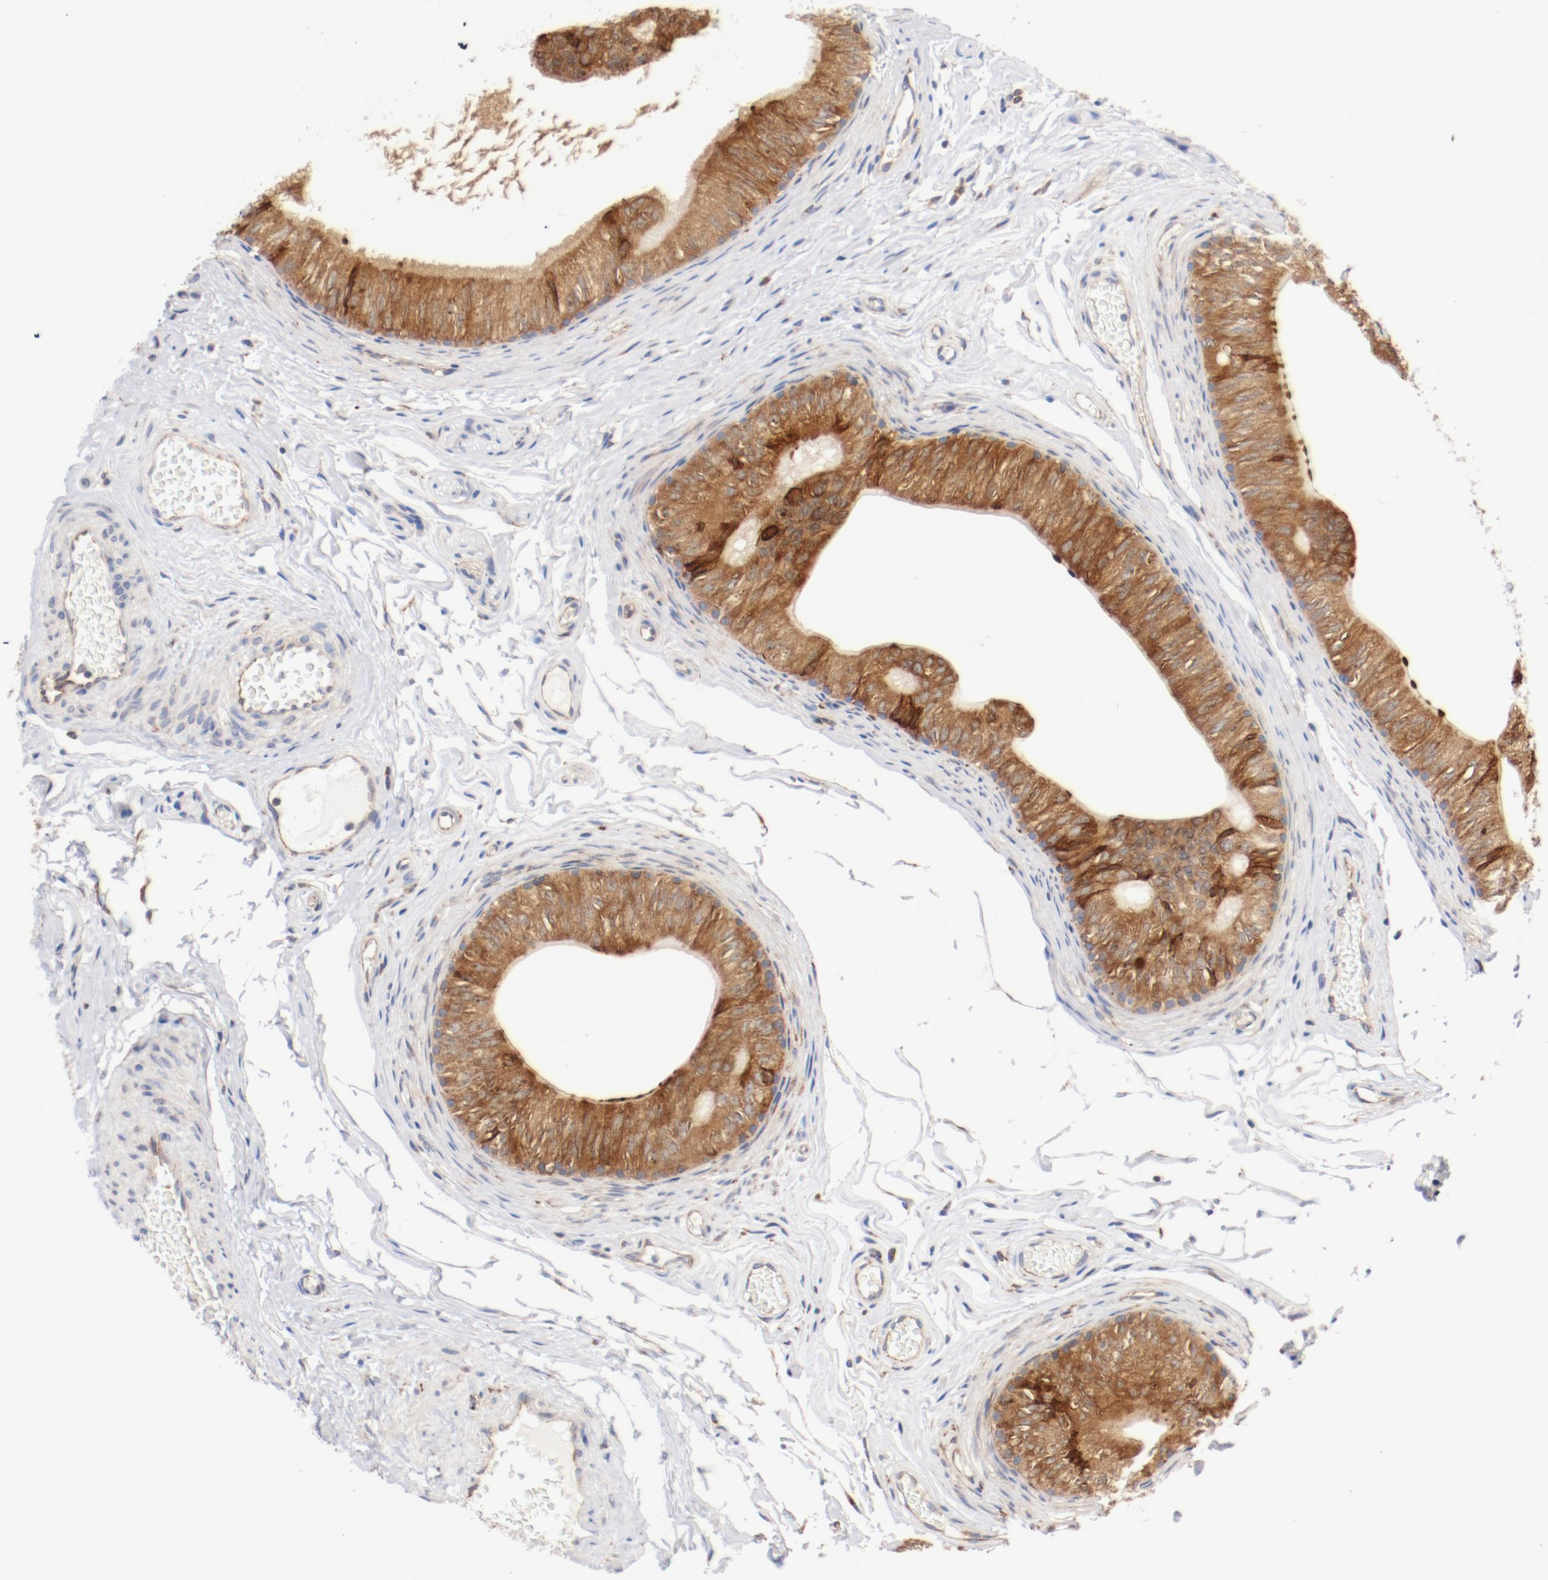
{"staining": {"intensity": "moderate", "quantity": ">75%", "location": "cytoplasmic/membranous"}, "tissue": "epididymis", "cell_type": "Glandular cells", "image_type": "normal", "snomed": [{"axis": "morphology", "description": "Normal tissue, NOS"}, {"axis": "topography", "description": "Testis"}, {"axis": "topography", "description": "Epididymis"}], "caption": "Brown immunohistochemical staining in normal epididymis shows moderate cytoplasmic/membranous staining in approximately >75% of glandular cells.", "gene": "PDPK1", "patient": {"sex": "male", "age": 36}}